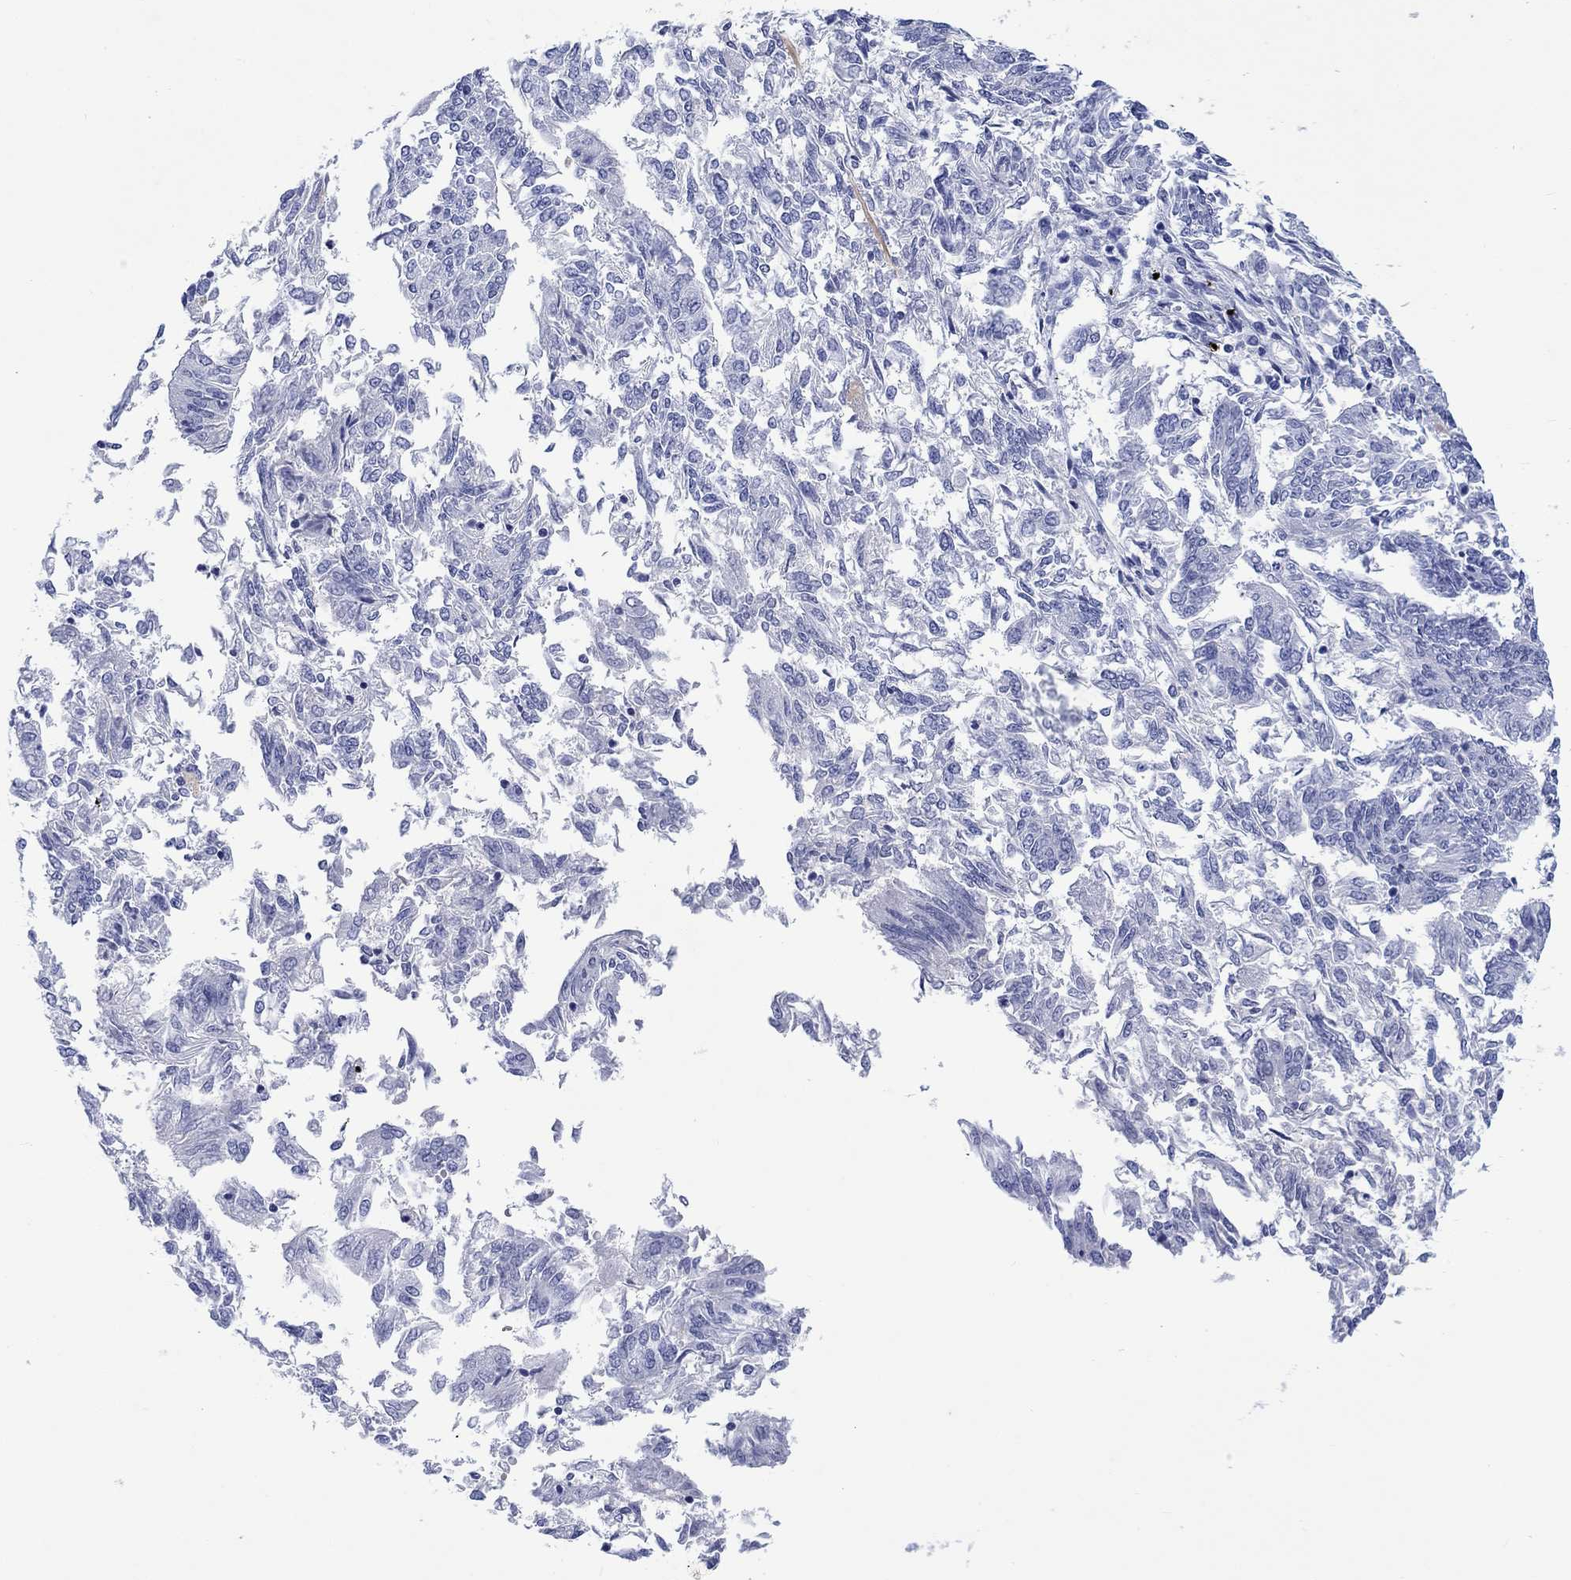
{"staining": {"intensity": "negative", "quantity": "none", "location": "none"}, "tissue": "endometrial cancer", "cell_type": "Tumor cells", "image_type": "cancer", "snomed": [{"axis": "morphology", "description": "Adenocarcinoma, NOS"}, {"axis": "topography", "description": "Endometrium"}], "caption": "Immunohistochemistry of endometrial adenocarcinoma shows no staining in tumor cells.", "gene": "CACNG3", "patient": {"sex": "female", "age": 58}}